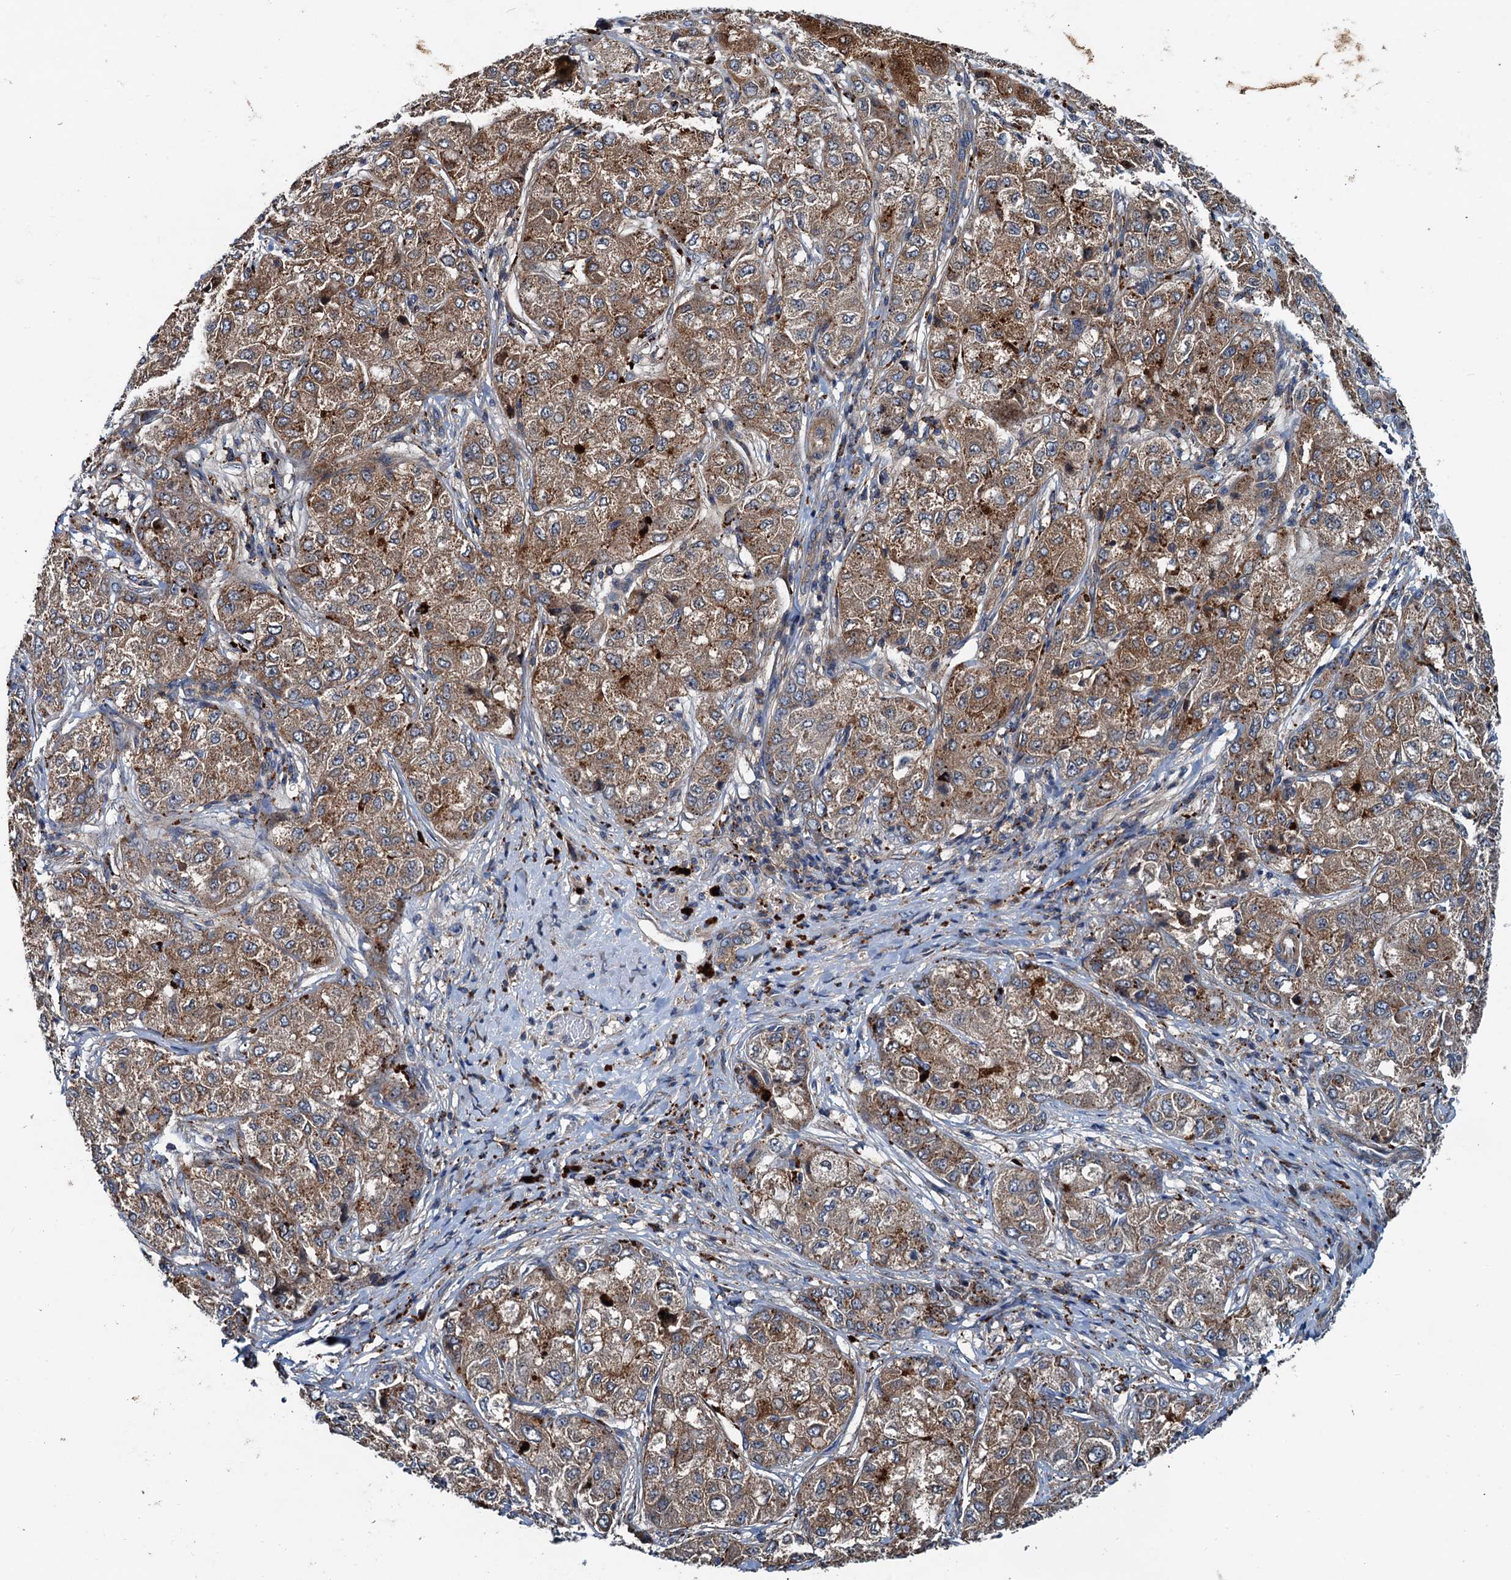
{"staining": {"intensity": "moderate", "quantity": ">75%", "location": "cytoplasmic/membranous"}, "tissue": "liver cancer", "cell_type": "Tumor cells", "image_type": "cancer", "snomed": [{"axis": "morphology", "description": "Carcinoma, Hepatocellular, NOS"}, {"axis": "topography", "description": "Liver"}], "caption": "A high-resolution image shows immunohistochemistry (IHC) staining of hepatocellular carcinoma (liver), which reveals moderate cytoplasmic/membranous positivity in approximately >75% of tumor cells. (Brightfield microscopy of DAB IHC at high magnification).", "gene": "EFL1", "patient": {"sex": "male", "age": 80}}